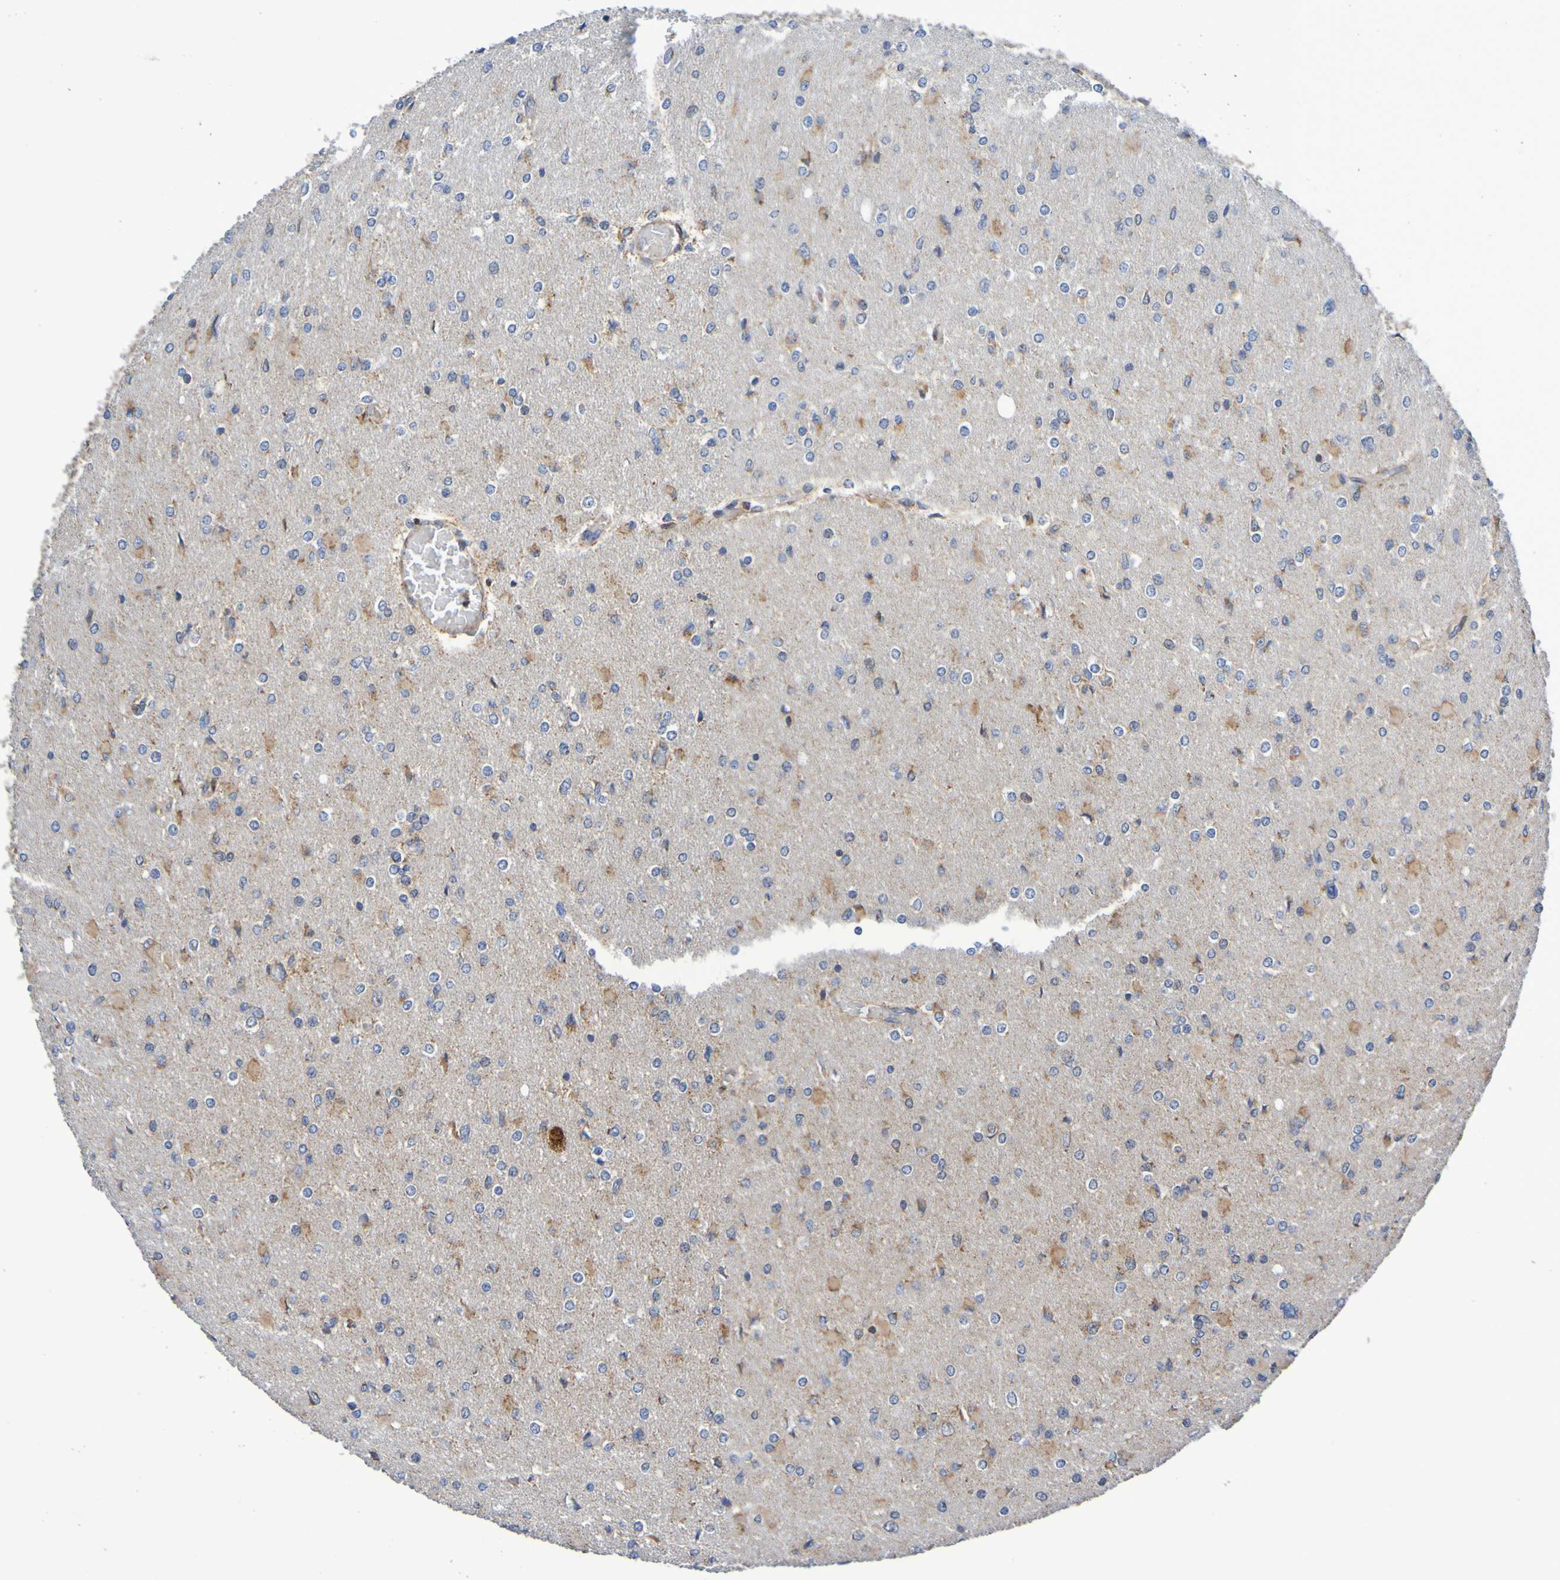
{"staining": {"intensity": "moderate", "quantity": "25%-75%", "location": "cytoplasmic/membranous"}, "tissue": "glioma", "cell_type": "Tumor cells", "image_type": "cancer", "snomed": [{"axis": "morphology", "description": "Glioma, malignant, High grade"}, {"axis": "topography", "description": "Cerebral cortex"}], "caption": "Tumor cells demonstrate medium levels of moderate cytoplasmic/membranous positivity in approximately 25%-75% of cells in malignant high-grade glioma. The staining was performed using DAB (3,3'-diaminobenzidine), with brown indicating positive protein expression. Nuclei are stained blue with hematoxylin.", "gene": "CCDC51", "patient": {"sex": "female", "age": 36}}